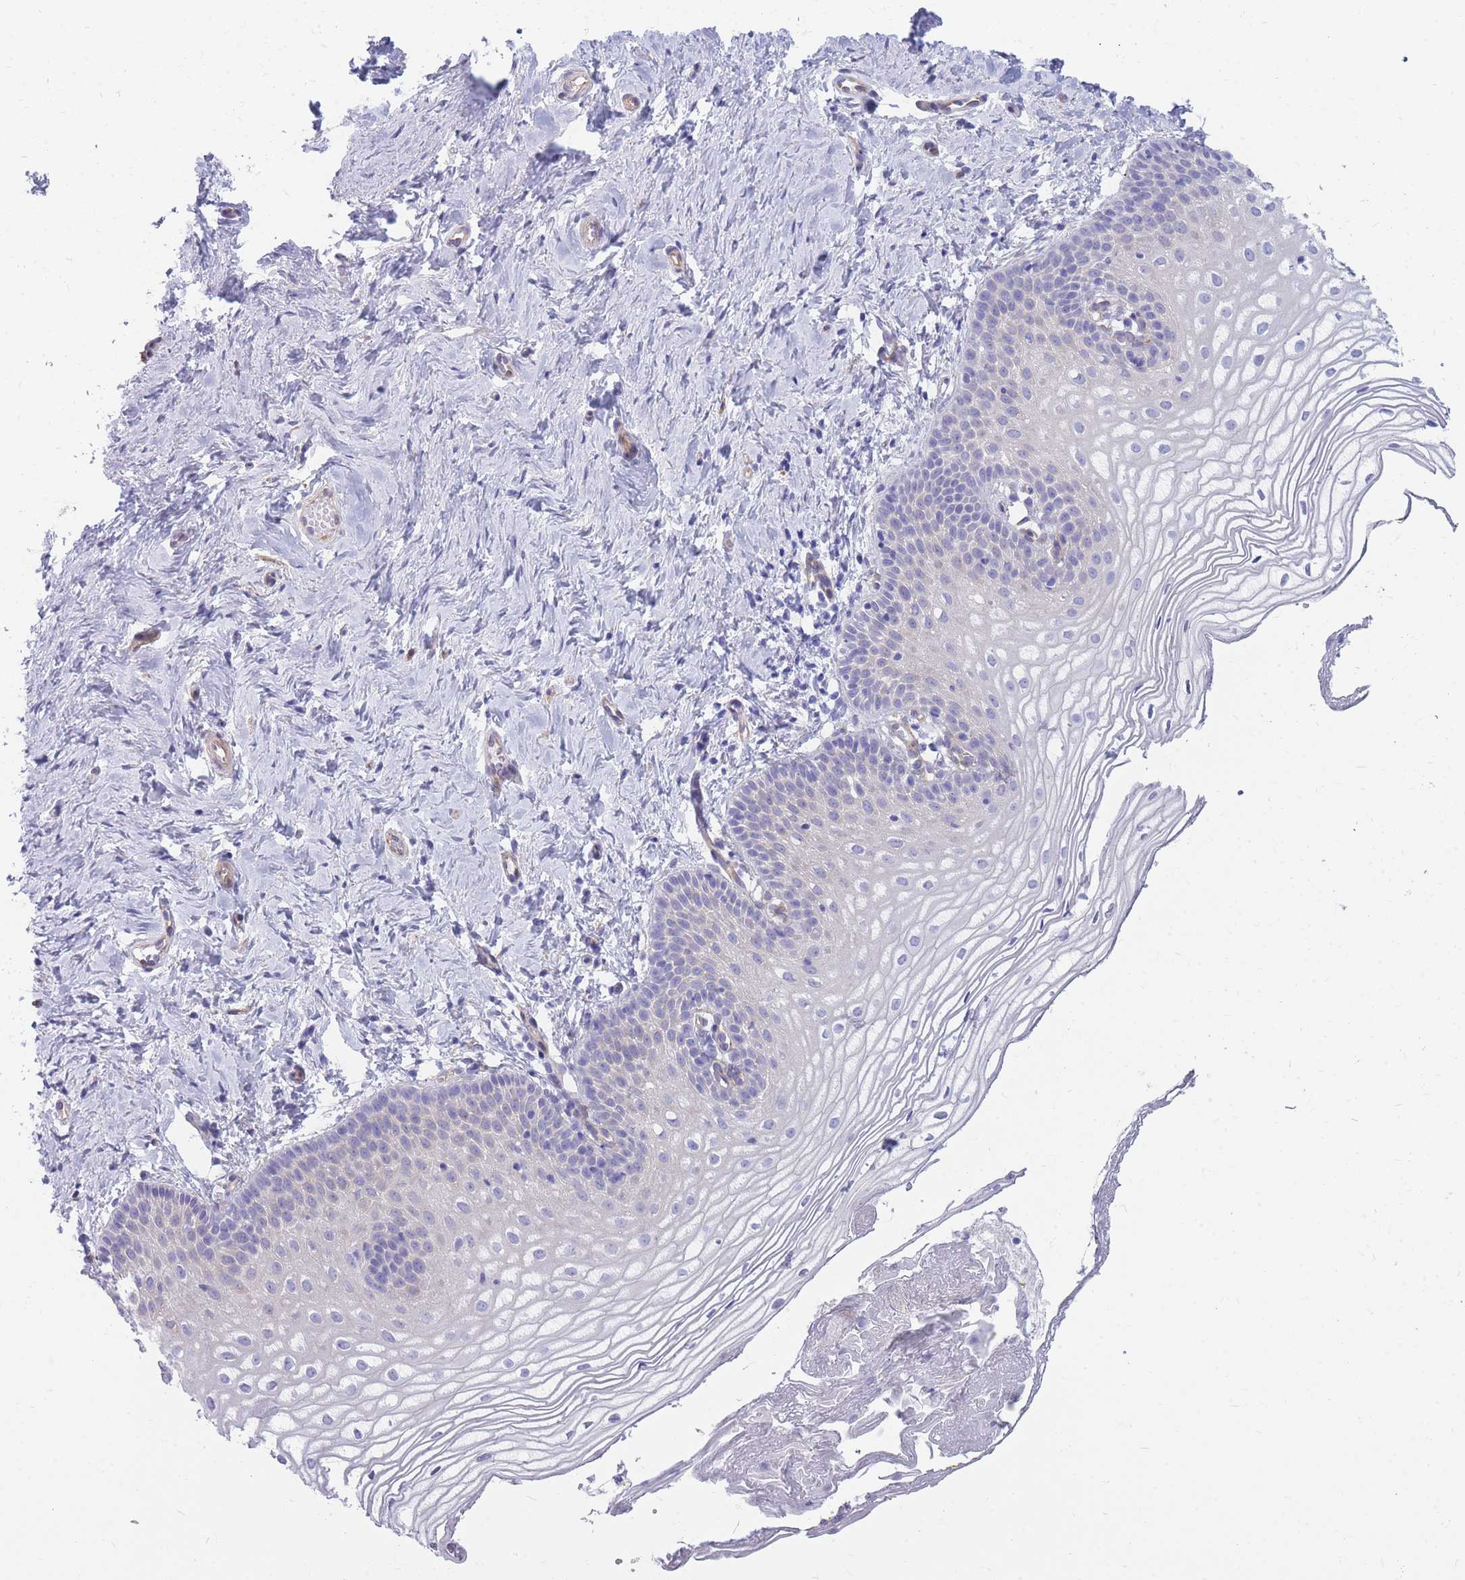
{"staining": {"intensity": "negative", "quantity": "none", "location": "none"}, "tissue": "vagina", "cell_type": "Squamous epithelial cells", "image_type": "normal", "snomed": [{"axis": "morphology", "description": "Normal tissue, NOS"}, {"axis": "topography", "description": "Vagina"}], "caption": "Image shows no protein positivity in squamous epithelial cells of benign vagina. (Stains: DAB immunohistochemistry (IHC) with hematoxylin counter stain, Microscopy: brightfield microscopy at high magnification).", "gene": "MTSS2", "patient": {"sex": "female", "age": 56}}